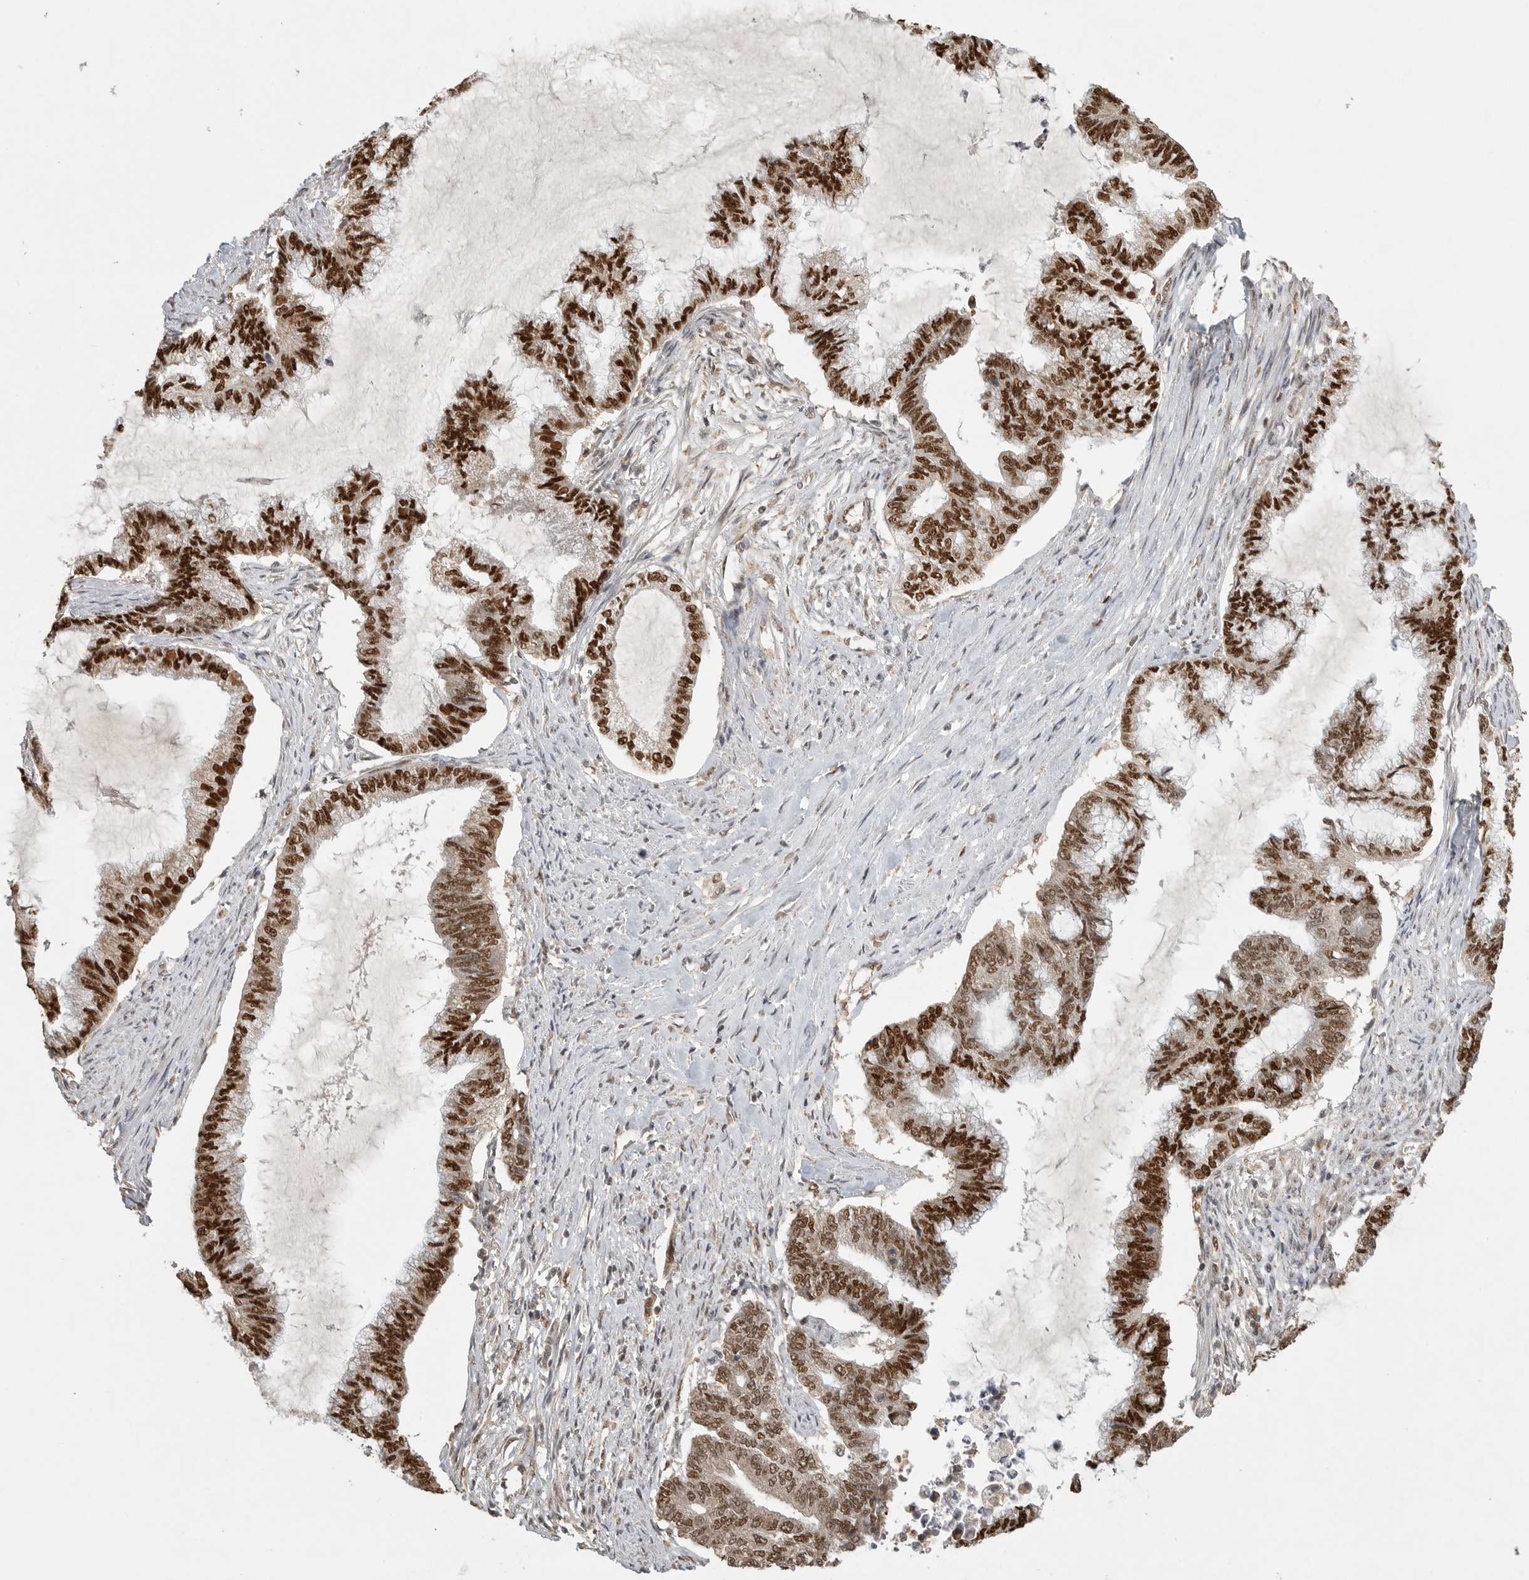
{"staining": {"intensity": "strong", "quantity": ">75%", "location": "cytoplasmic/membranous,nuclear"}, "tissue": "endometrial cancer", "cell_type": "Tumor cells", "image_type": "cancer", "snomed": [{"axis": "morphology", "description": "Adenocarcinoma, NOS"}, {"axis": "topography", "description": "Endometrium"}], "caption": "Human endometrial cancer (adenocarcinoma) stained with a brown dye displays strong cytoplasmic/membranous and nuclear positive staining in approximately >75% of tumor cells.", "gene": "DFFA", "patient": {"sex": "female", "age": 86}}